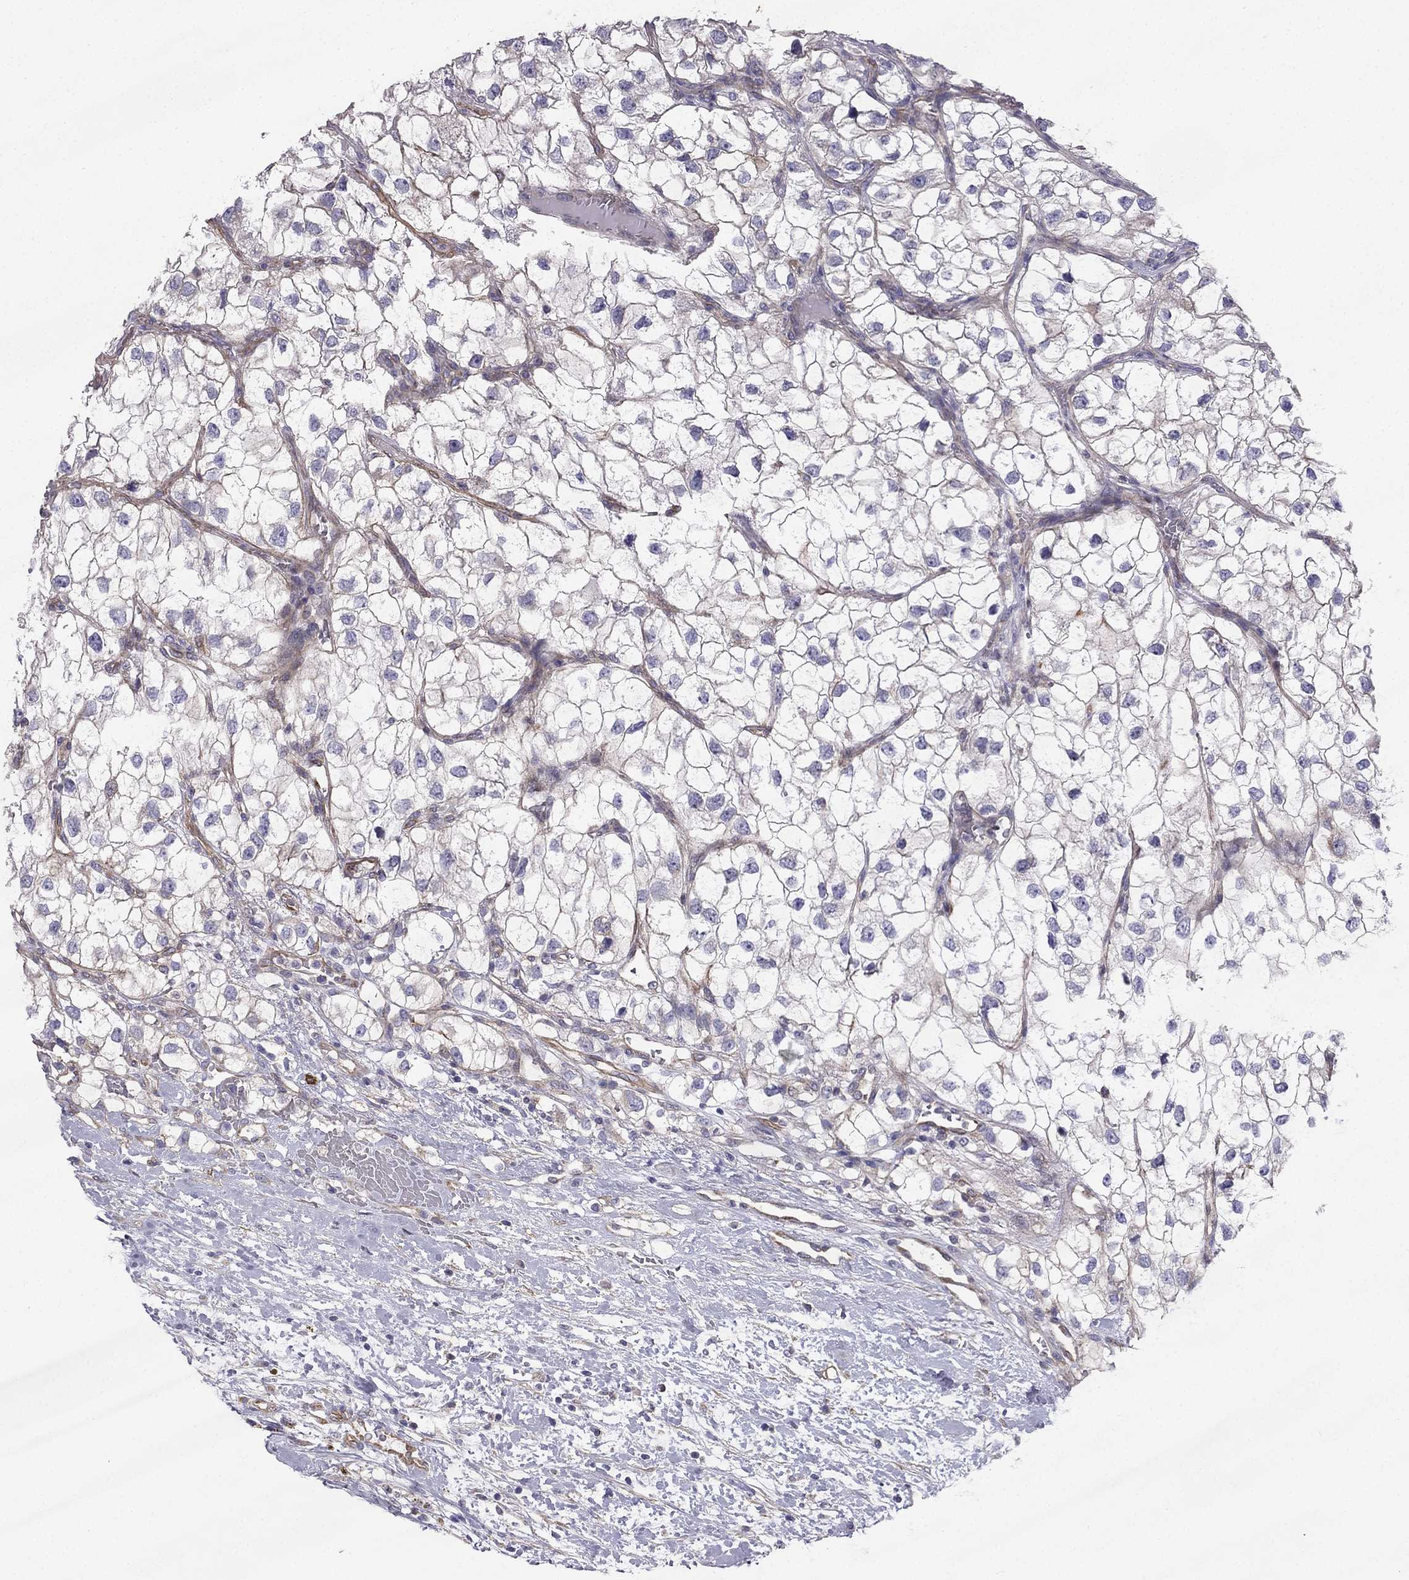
{"staining": {"intensity": "negative", "quantity": "none", "location": "none"}, "tissue": "renal cancer", "cell_type": "Tumor cells", "image_type": "cancer", "snomed": [{"axis": "morphology", "description": "Adenocarcinoma, NOS"}, {"axis": "topography", "description": "Kidney"}], "caption": "This image is of adenocarcinoma (renal) stained with IHC to label a protein in brown with the nuclei are counter-stained blue. There is no staining in tumor cells.", "gene": "ENOX1", "patient": {"sex": "male", "age": 59}}